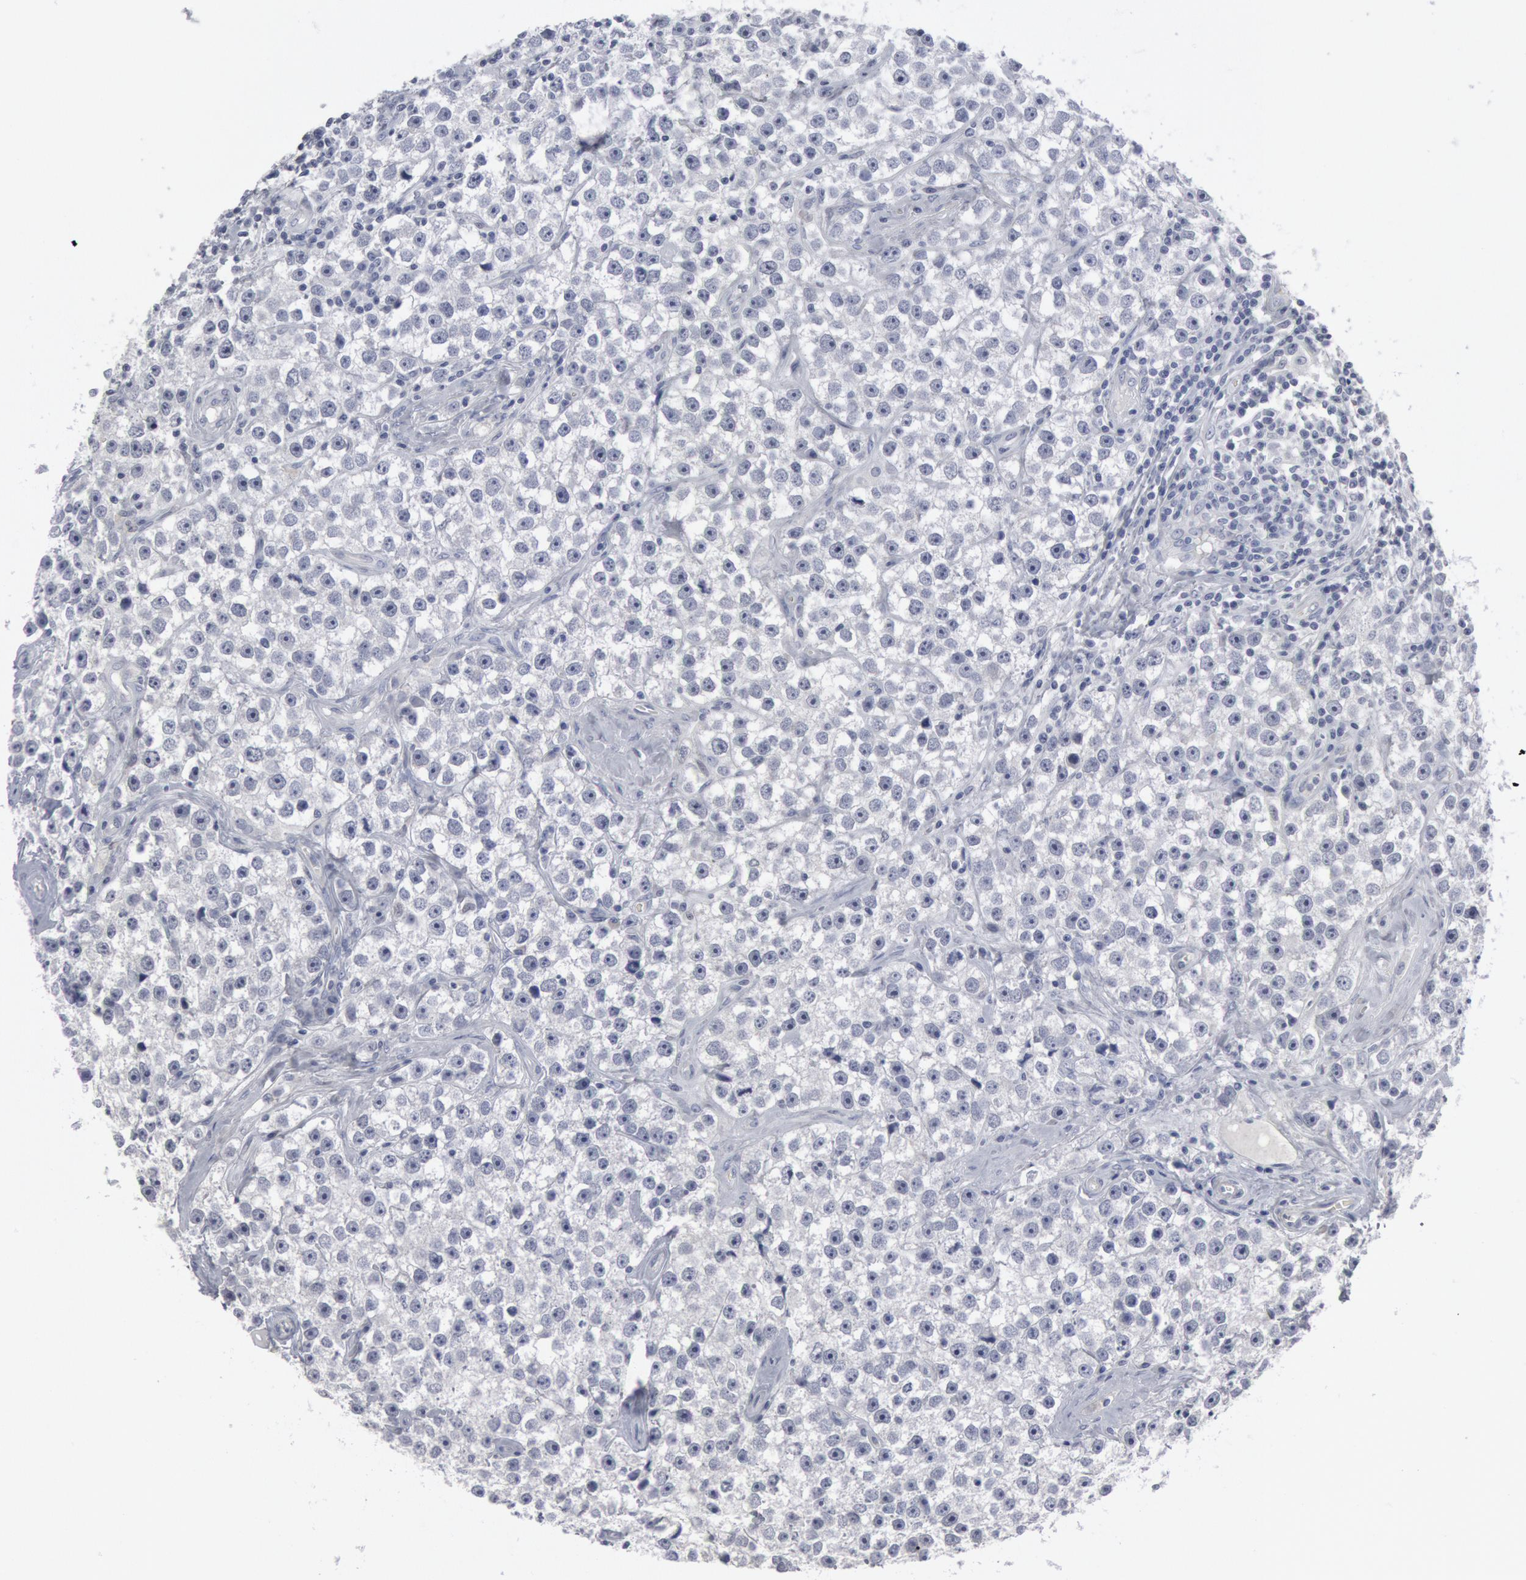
{"staining": {"intensity": "negative", "quantity": "none", "location": "none"}, "tissue": "testis cancer", "cell_type": "Tumor cells", "image_type": "cancer", "snomed": [{"axis": "morphology", "description": "Seminoma, NOS"}, {"axis": "topography", "description": "Testis"}], "caption": "Protein analysis of testis cancer exhibits no significant positivity in tumor cells.", "gene": "DMC1", "patient": {"sex": "male", "age": 32}}